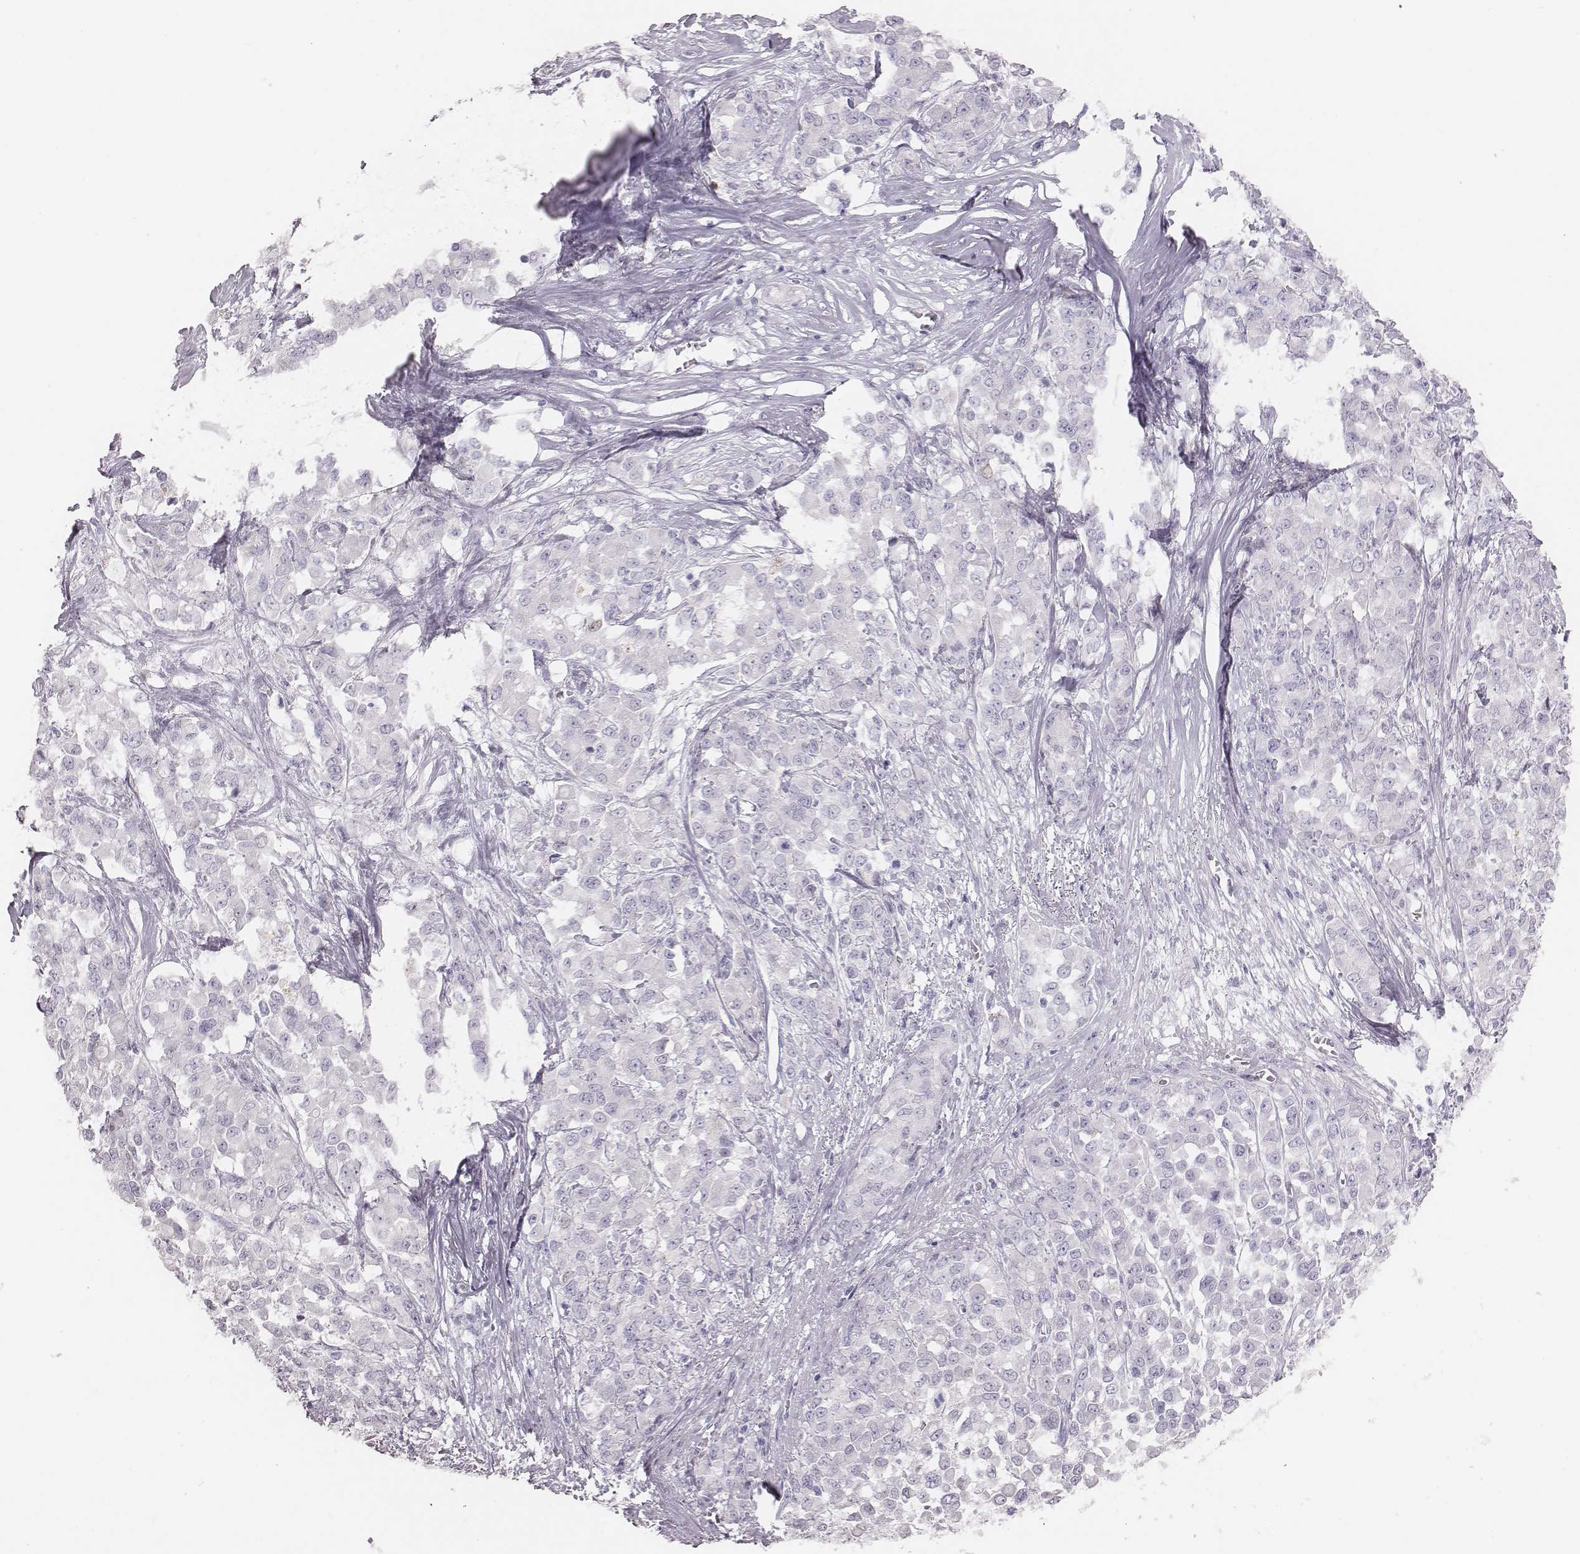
{"staining": {"intensity": "negative", "quantity": "none", "location": "none"}, "tissue": "stomach cancer", "cell_type": "Tumor cells", "image_type": "cancer", "snomed": [{"axis": "morphology", "description": "Adenocarcinoma, NOS"}, {"axis": "topography", "description": "Stomach"}], "caption": "Tumor cells are negative for brown protein staining in stomach adenocarcinoma.", "gene": "H1-6", "patient": {"sex": "female", "age": 76}}